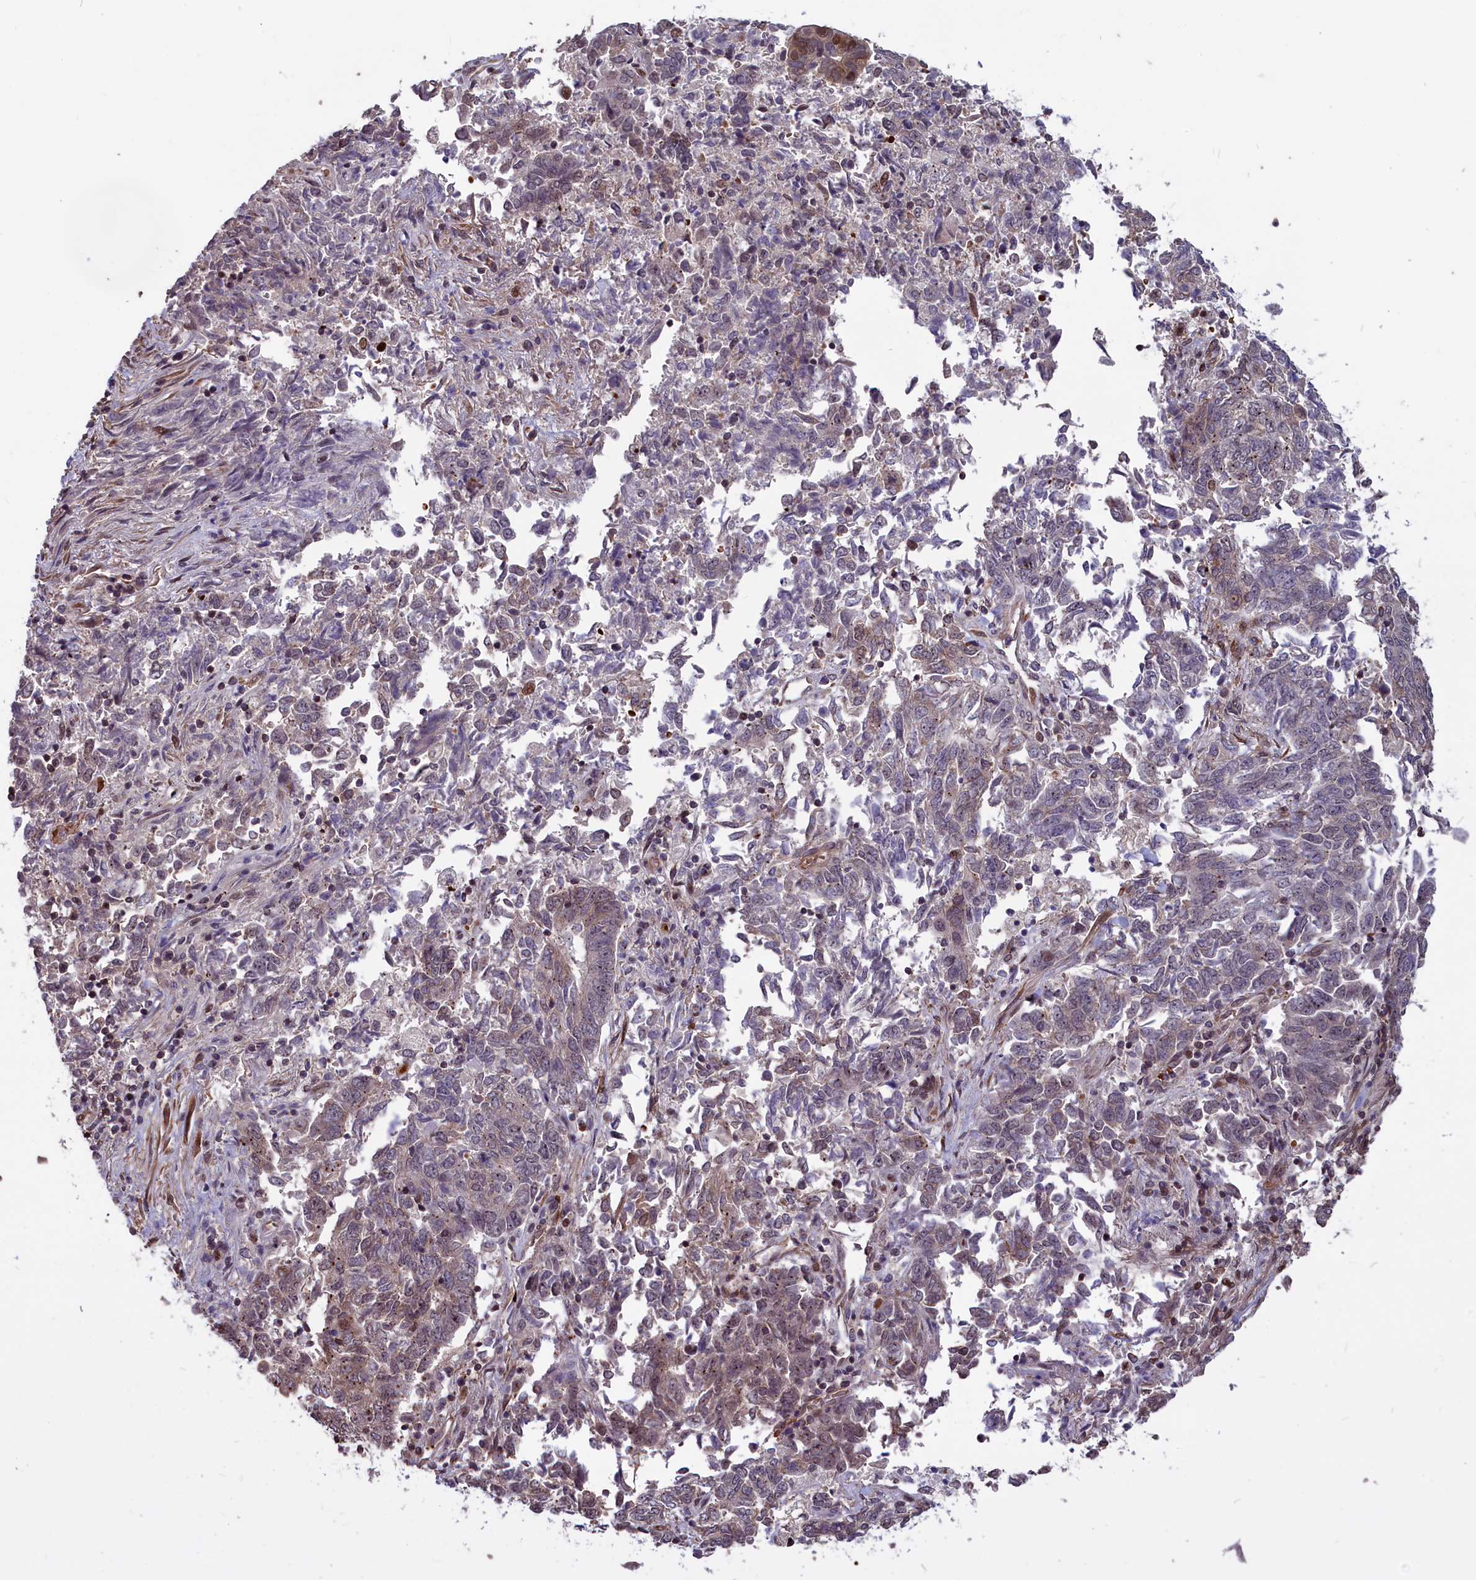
{"staining": {"intensity": "weak", "quantity": "25%-75%", "location": "nuclear"}, "tissue": "endometrial cancer", "cell_type": "Tumor cells", "image_type": "cancer", "snomed": [{"axis": "morphology", "description": "Adenocarcinoma, NOS"}, {"axis": "topography", "description": "Endometrium"}], "caption": "Immunohistochemistry (DAB) staining of adenocarcinoma (endometrial) displays weak nuclear protein staining in about 25%-75% of tumor cells.", "gene": "SHFL", "patient": {"sex": "female", "age": 80}}